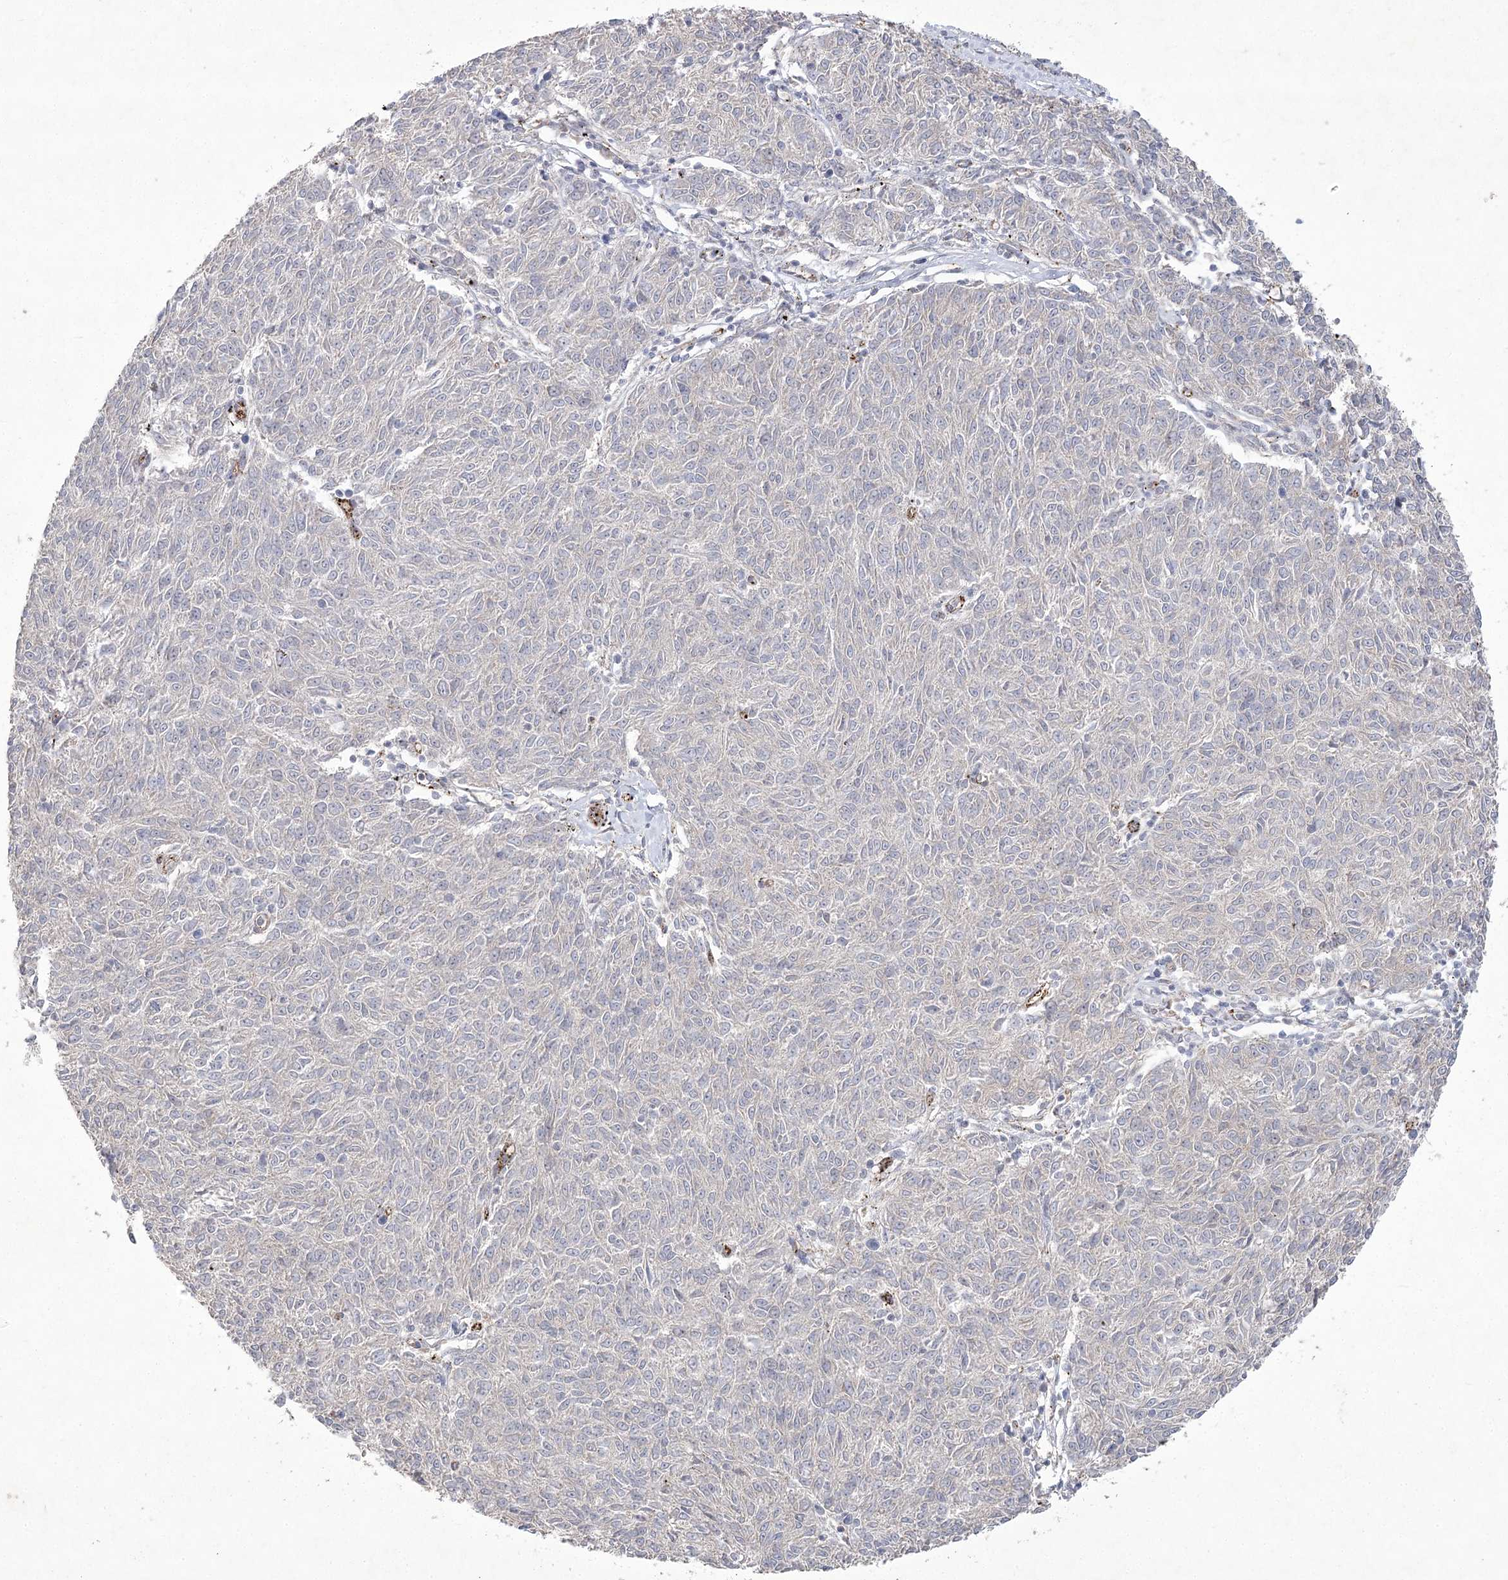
{"staining": {"intensity": "negative", "quantity": "none", "location": "none"}, "tissue": "melanoma", "cell_type": "Tumor cells", "image_type": "cancer", "snomed": [{"axis": "morphology", "description": "Malignant melanoma, NOS"}, {"axis": "topography", "description": "Skin"}], "caption": "Immunohistochemistry of human malignant melanoma shows no expression in tumor cells. The staining was performed using DAB to visualize the protein expression in brown, while the nuclei were stained in blue with hematoxylin (Magnification: 20x).", "gene": "AMTN", "patient": {"sex": "female", "age": 72}}